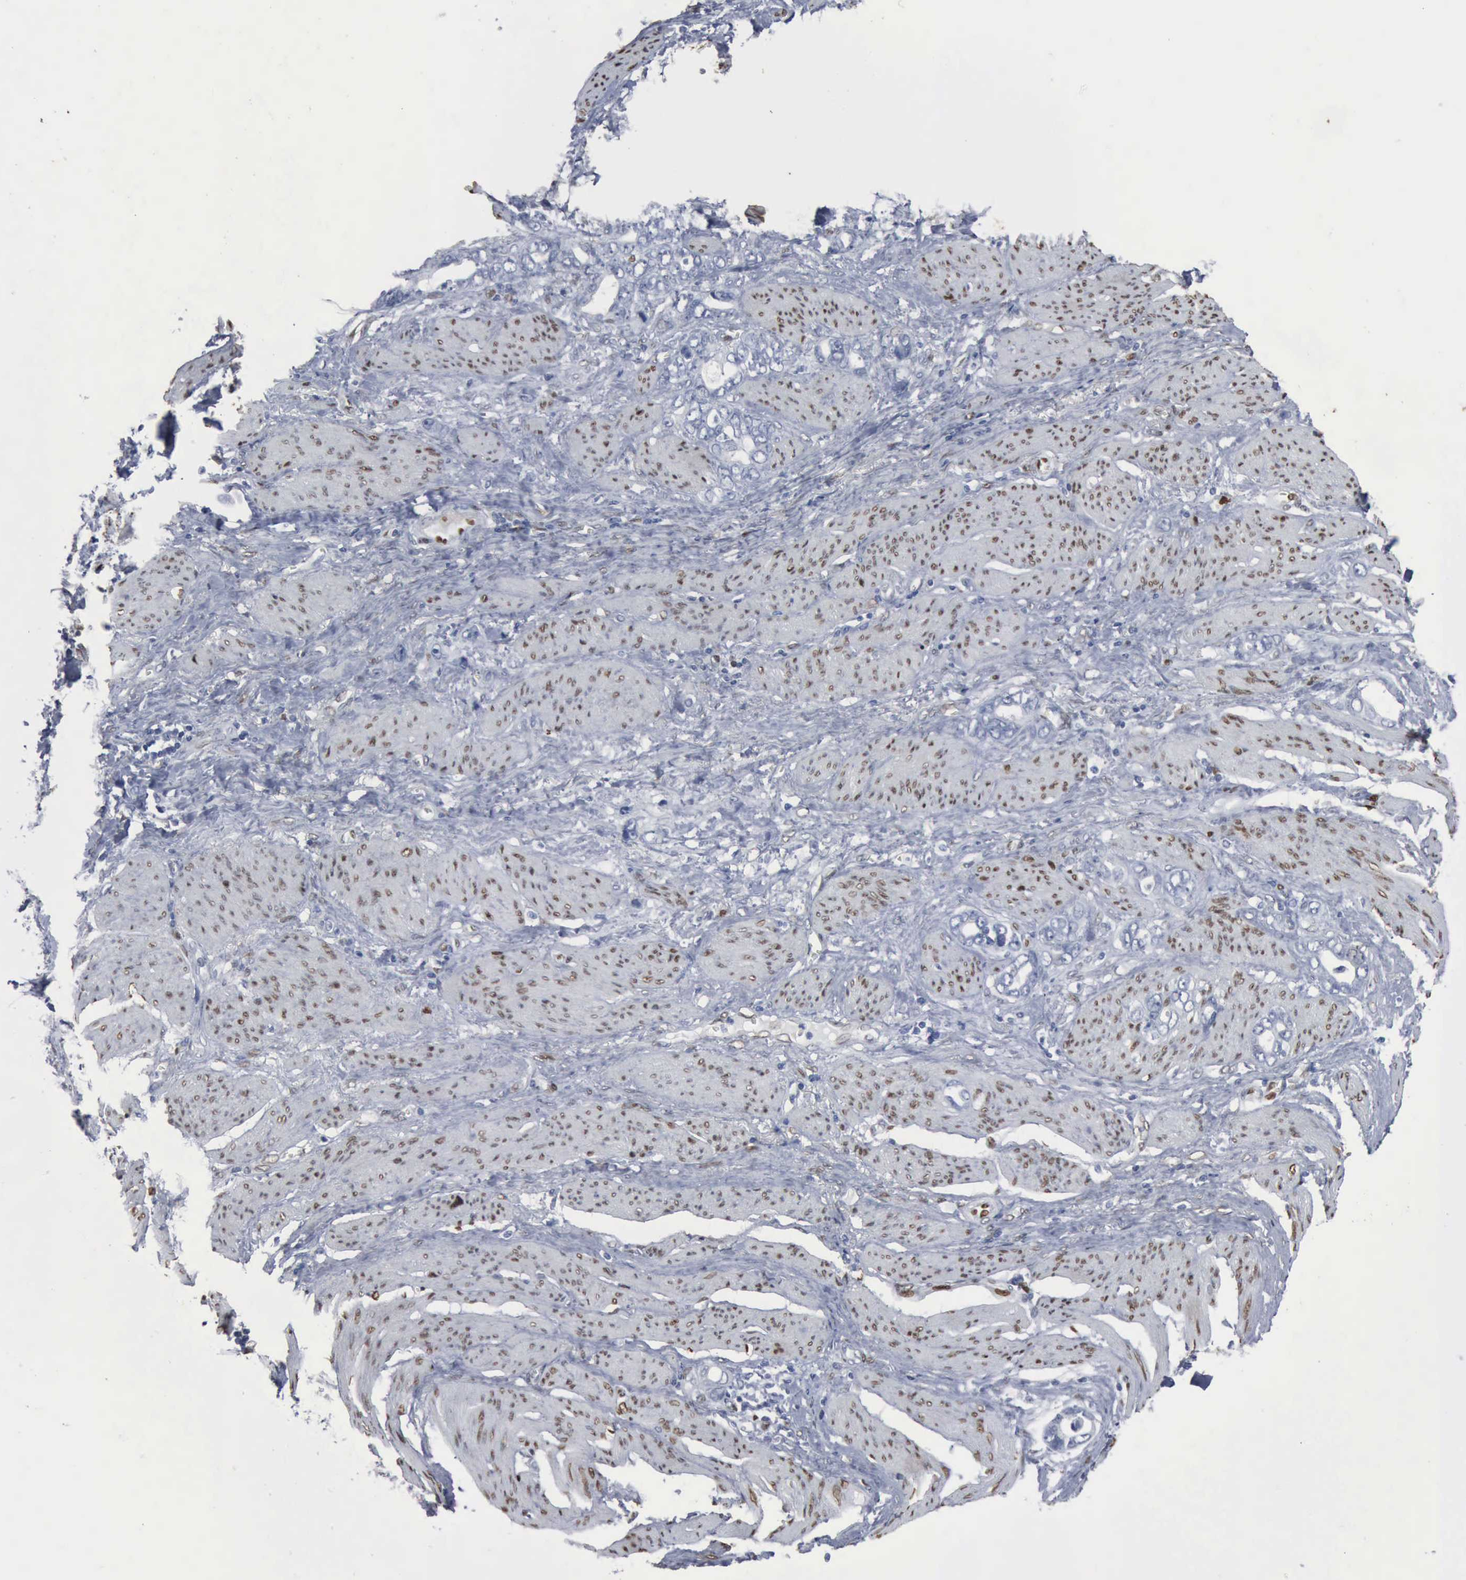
{"staining": {"intensity": "negative", "quantity": "none", "location": "none"}, "tissue": "stomach cancer", "cell_type": "Tumor cells", "image_type": "cancer", "snomed": [{"axis": "morphology", "description": "Adenocarcinoma, NOS"}, {"axis": "topography", "description": "Stomach"}], "caption": "Tumor cells are negative for protein expression in human adenocarcinoma (stomach). Brightfield microscopy of immunohistochemistry (IHC) stained with DAB (brown) and hematoxylin (blue), captured at high magnification.", "gene": "FGF2", "patient": {"sex": "male", "age": 78}}